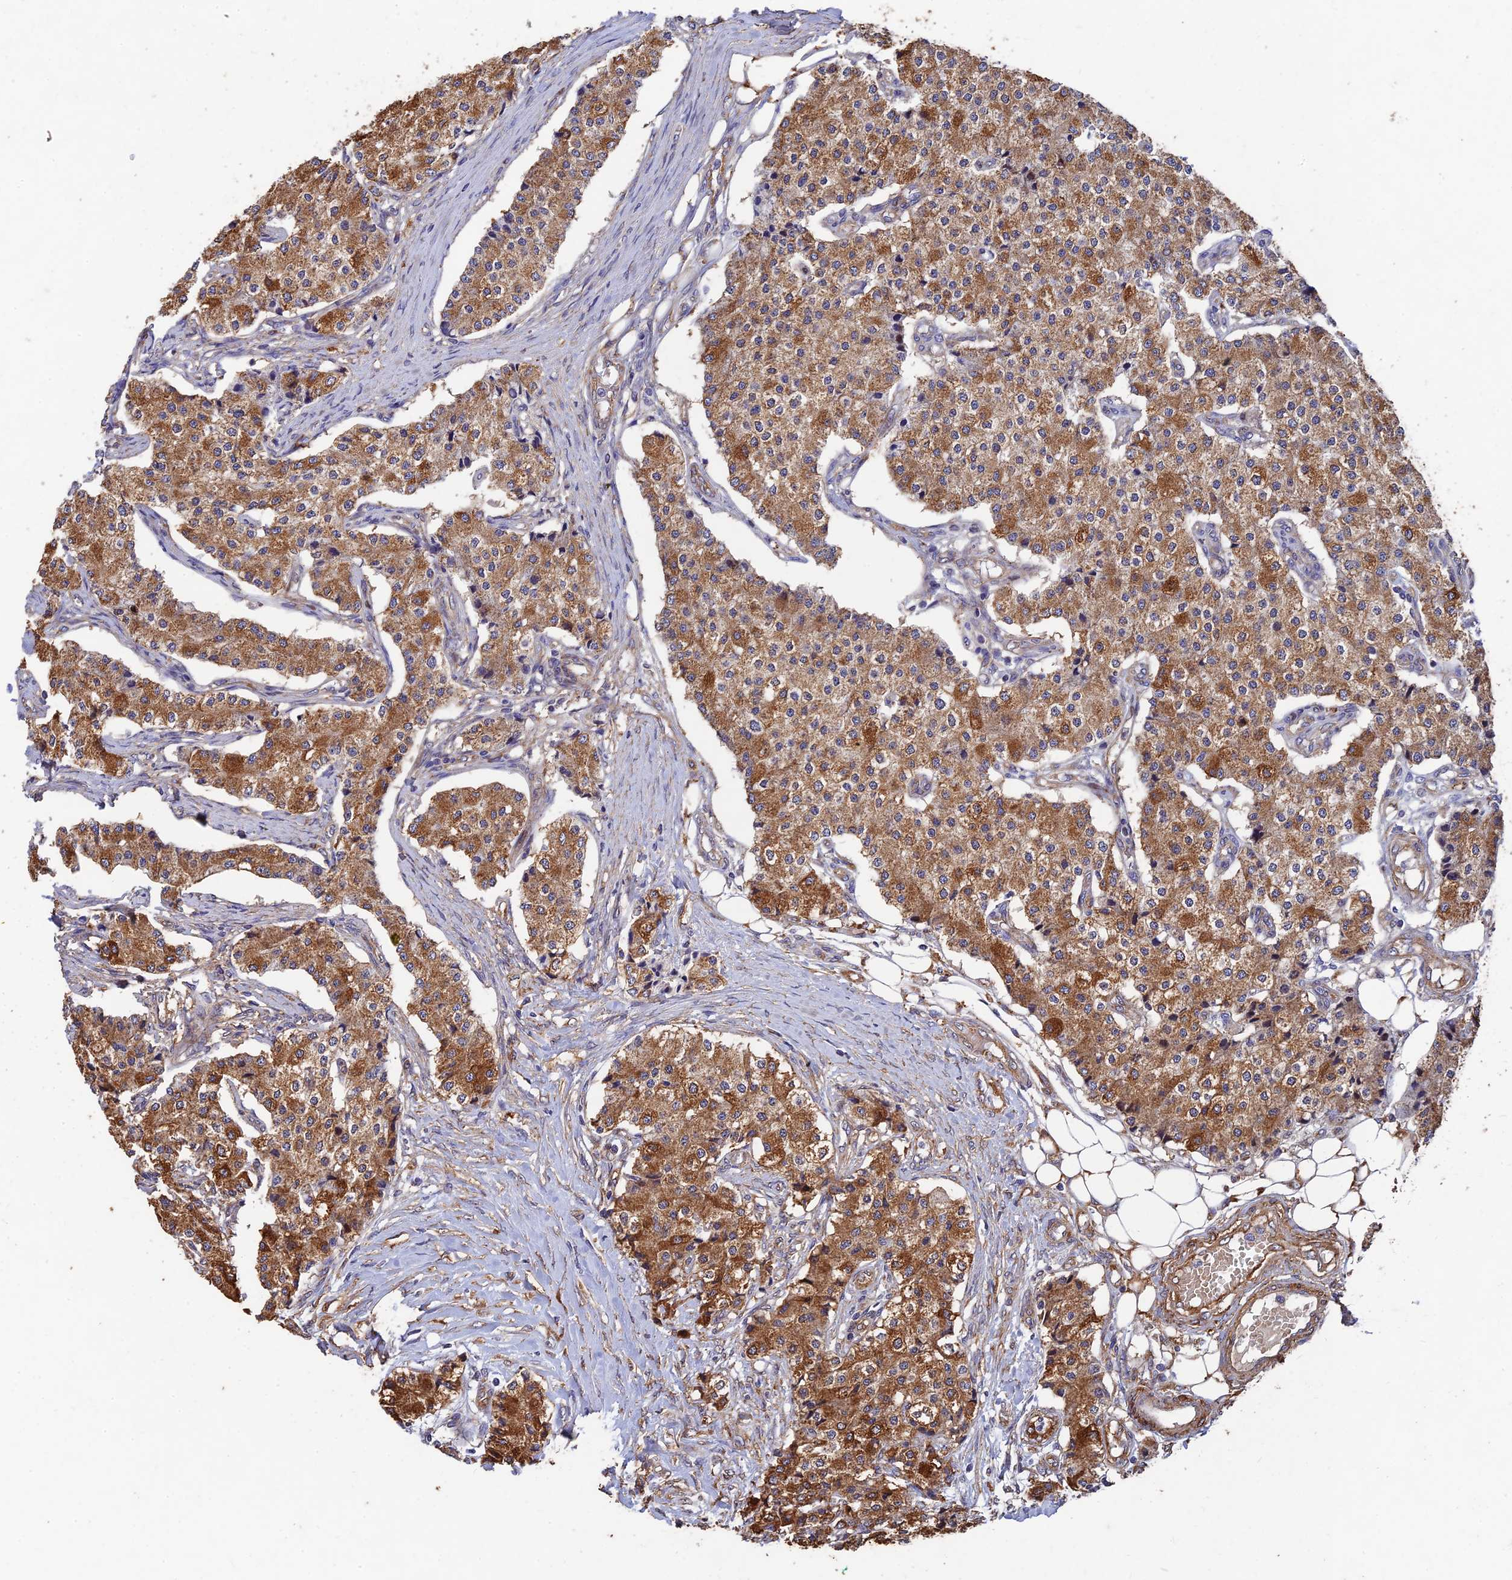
{"staining": {"intensity": "moderate", "quantity": ">75%", "location": "cytoplasmic/membranous"}, "tissue": "carcinoid", "cell_type": "Tumor cells", "image_type": "cancer", "snomed": [{"axis": "morphology", "description": "Carcinoid, malignant, NOS"}, {"axis": "topography", "description": "Colon"}], "caption": "Immunohistochemistry (IHC) histopathology image of neoplastic tissue: carcinoid stained using immunohistochemistry reveals medium levels of moderate protein expression localized specifically in the cytoplasmic/membranous of tumor cells, appearing as a cytoplasmic/membranous brown color.", "gene": "SLC38A11", "patient": {"sex": "female", "age": 52}}